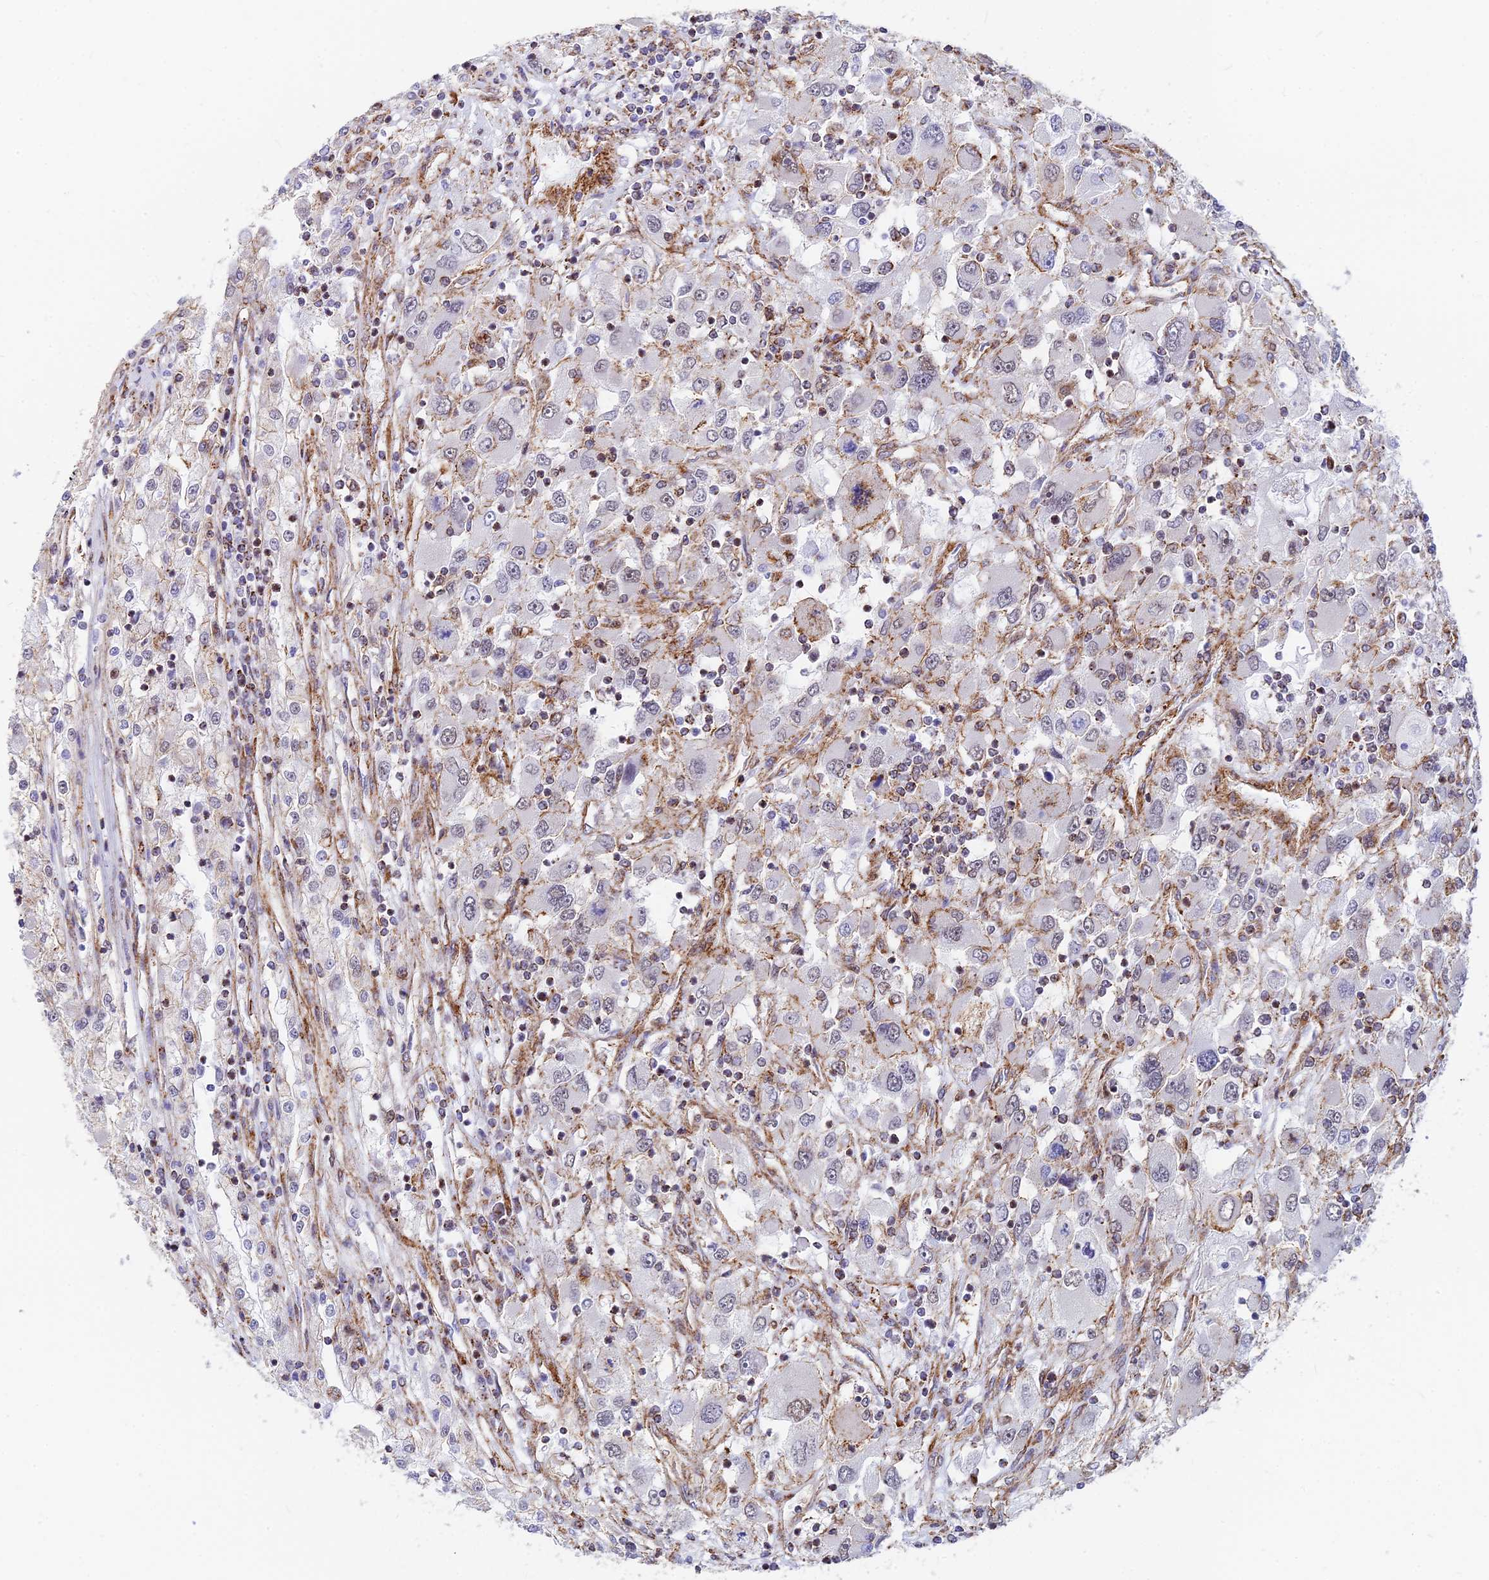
{"staining": {"intensity": "weak", "quantity": "<25%", "location": "nuclear"}, "tissue": "renal cancer", "cell_type": "Tumor cells", "image_type": "cancer", "snomed": [{"axis": "morphology", "description": "Adenocarcinoma, NOS"}, {"axis": "topography", "description": "Kidney"}], "caption": "This is a micrograph of IHC staining of adenocarcinoma (renal), which shows no staining in tumor cells.", "gene": "VSTM2L", "patient": {"sex": "female", "age": 52}}